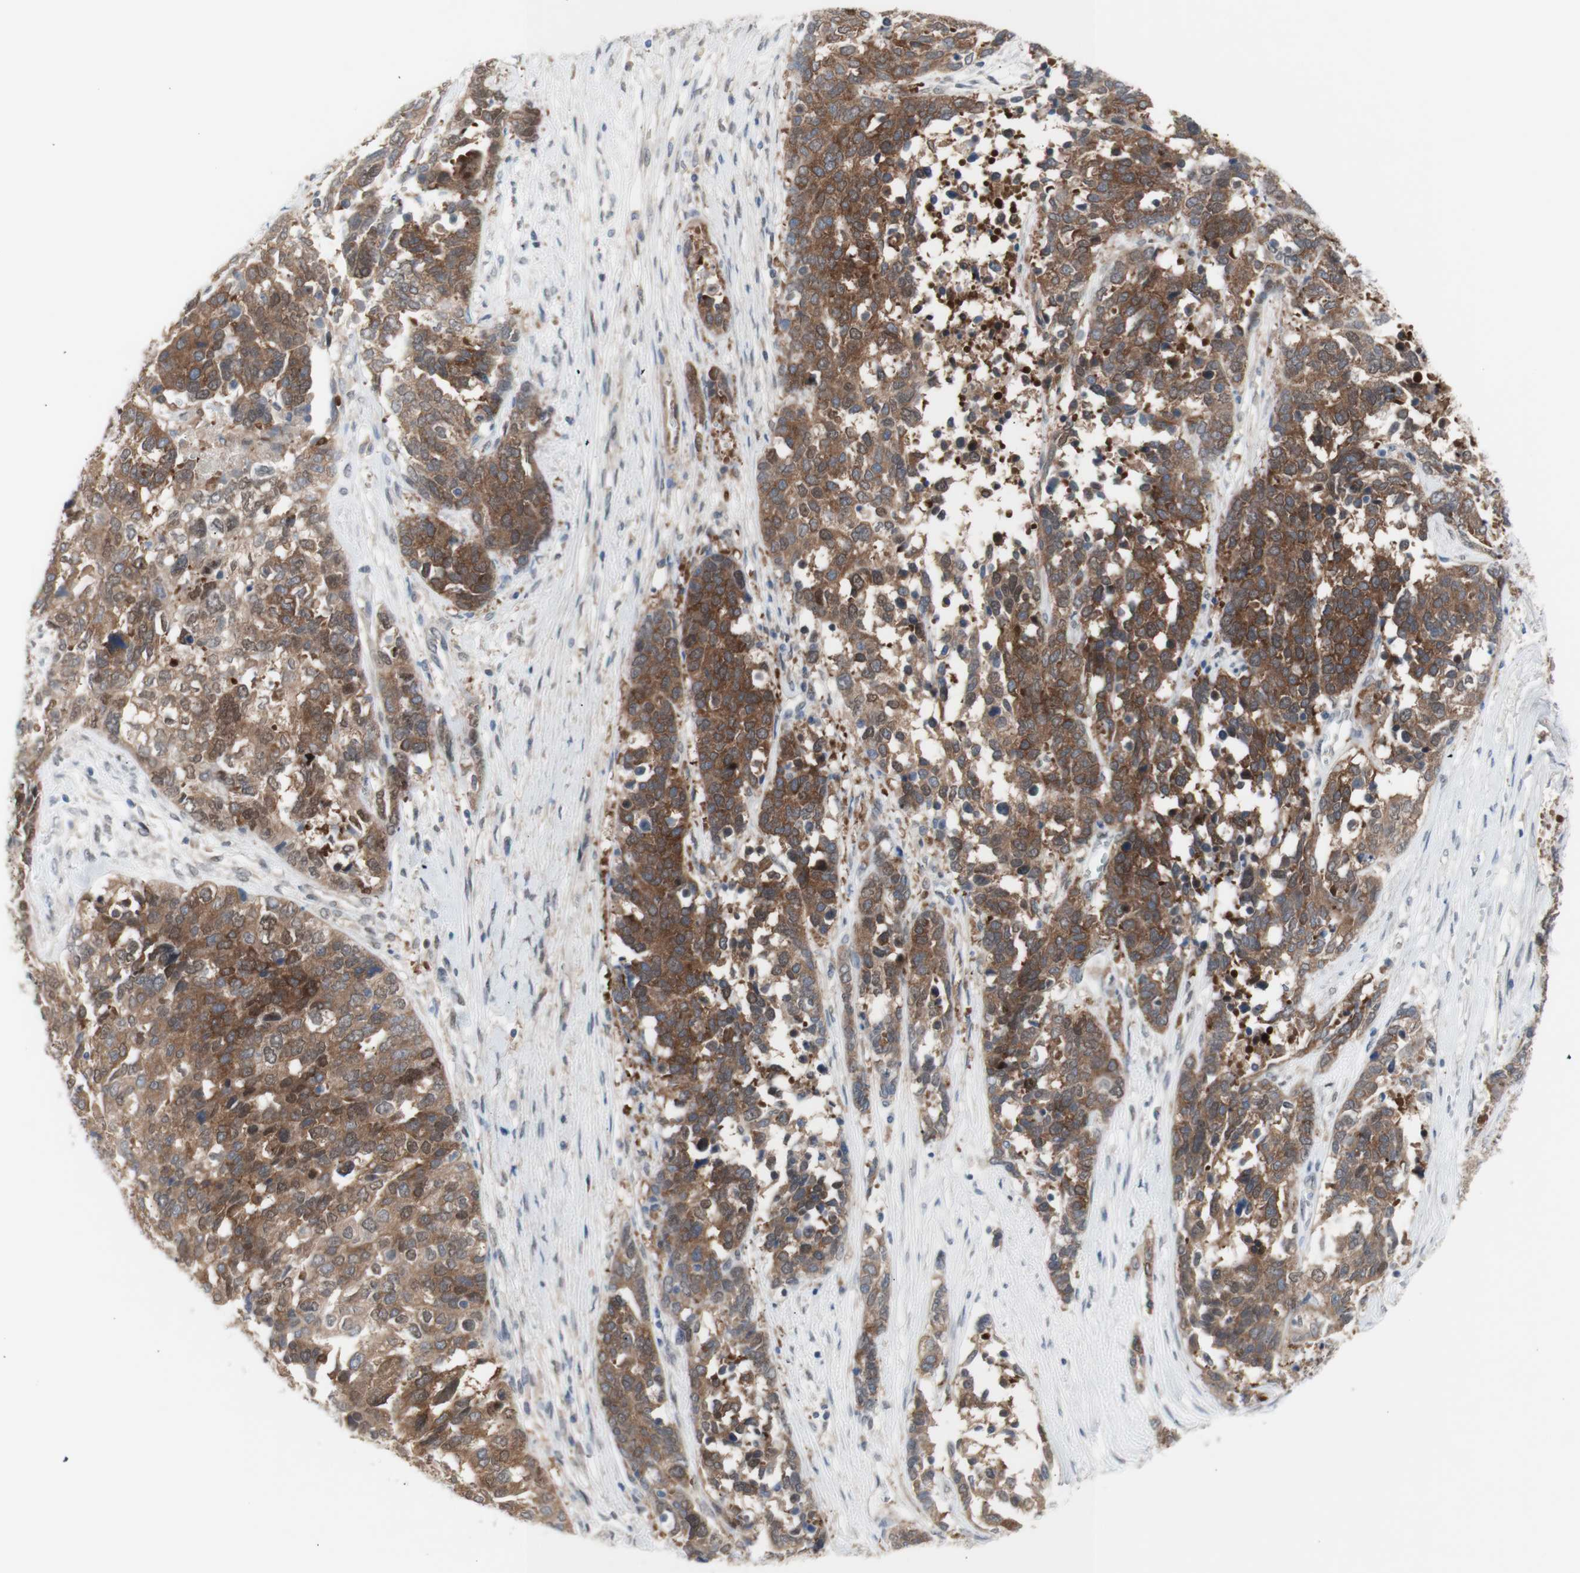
{"staining": {"intensity": "moderate", "quantity": ">75%", "location": "cytoplasmic/membranous"}, "tissue": "ovarian cancer", "cell_type": "Tumor cells", "image_type": "cancer", "snomed": [{"axis": "morphology", "description": "Cystadenocarcinoma, serous, NOS"}, {"axis": "topography", "description": "Ovary"}], "caption": "A photomicrograph showing moderate cytoplasmic/membranous positivity in about >75% of tumor cells in ovarian cancer, as visualized by brown immunohistochemical staining.", "gene": "PRMT5", "patient": {"sex": "female", "age": 44}}